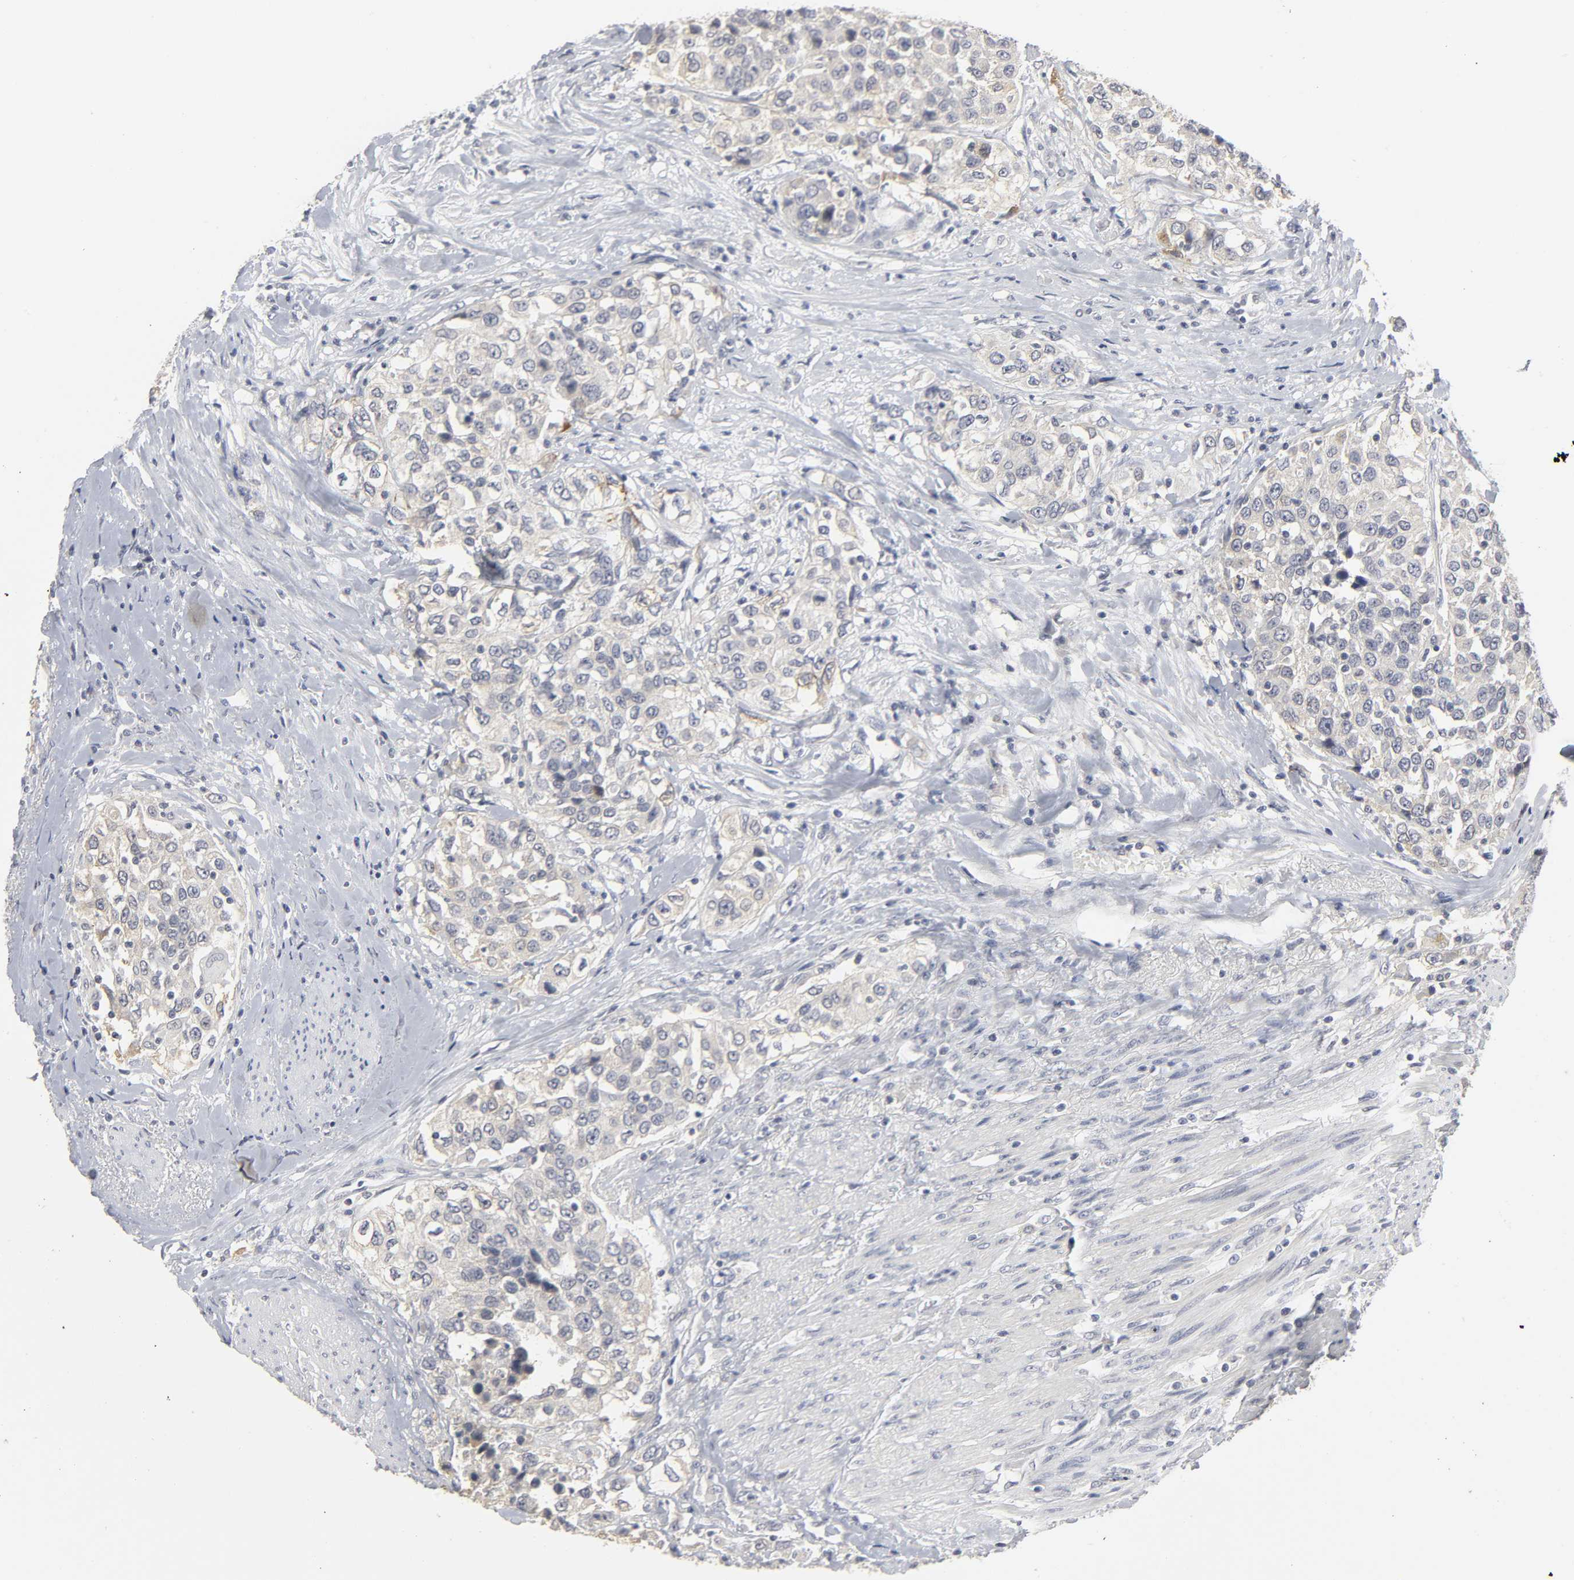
{"staining": {"intensity": "strong", "quantity": "<25%", "location": "cytoplasmic/membranous"}, "tissue": "urothelial cancer", "cell_type": "Tumor cells", "image_type": "cancer", "snomed": [{"axis": "morphology", "description": "Urothelial carcinoma, High grade"}, {"axis": "topography", "description": "Urinary bladder"}], "caption": "High-power microscopy captured an immunohistochemistry (IHC) histopathology image of high-grade urothelial carcinoma, revealing strong cytoplasmic/membranous staining in approximately <25% of tumor cells. The staining was performed using DAB (3,3'-diaminobenzidine) to visualize the protein expression in brown, while the nuclei were stained in blue with hematoxylin (Magnification: 20x).", "gene": "TCAP", "patient": {"sex": "female", "age": 80}}